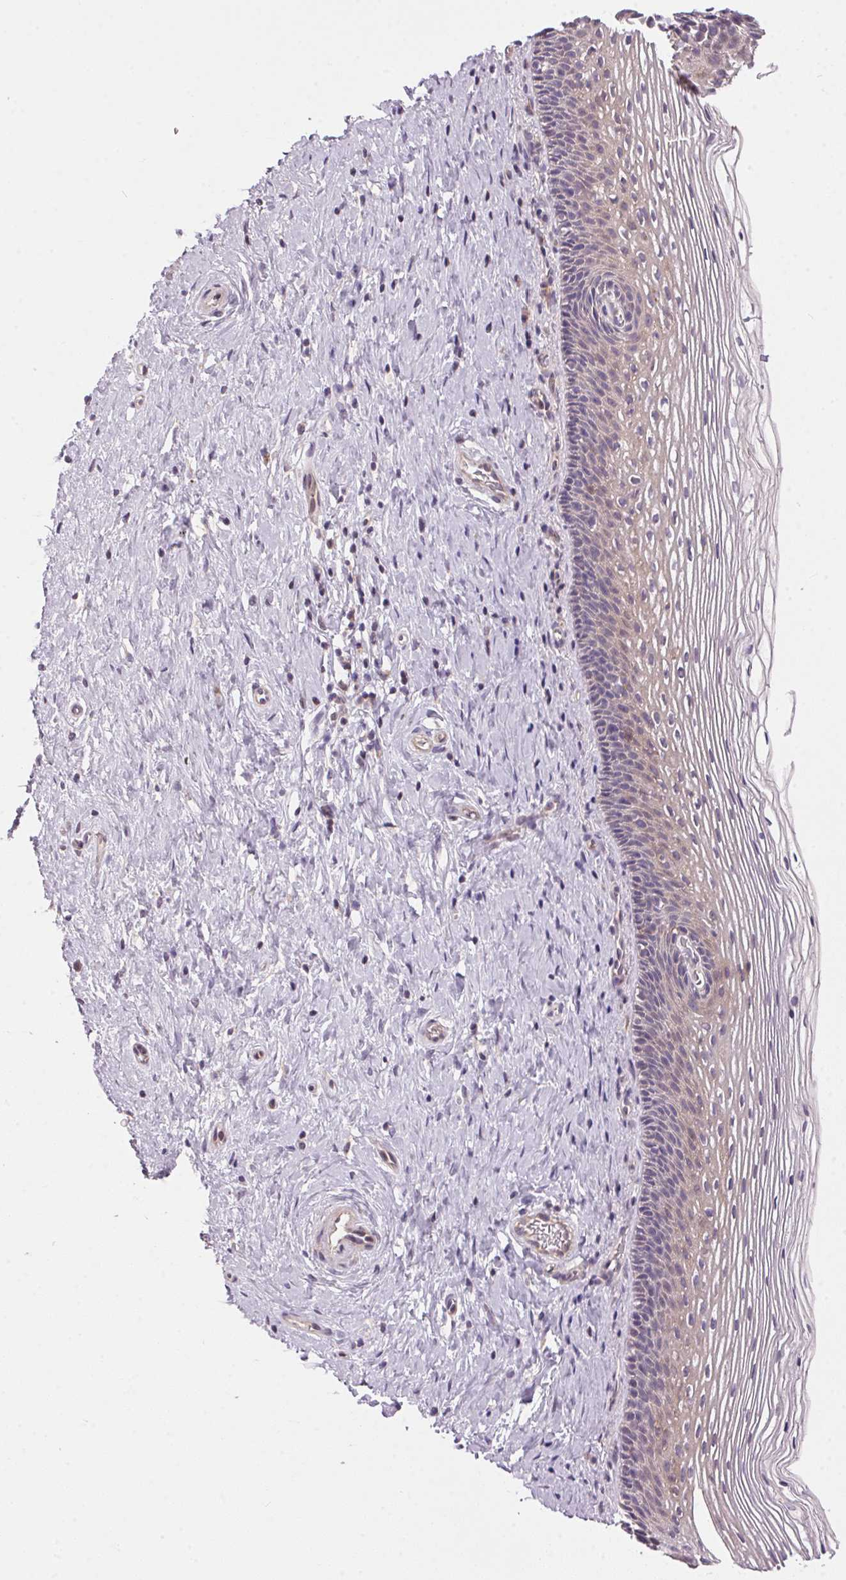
{"staining": {"intensity": "weak", "quantity": "<25%", "location": "cytoplasmic/membranous"}, "tissue": "cervix", "cell_type": "Glandular cells", "image_type": "normal", "snomed": [{"axis": "morphology", "description": "Normal tissue, NOS"}, {"axis": "topography", "description": "Cervix"}], "caption": "A high-resolution histopathology image shows immunohistochemistry (IHC) staining of unremarkable cervix, which shows no significant expression in glandular cells.", "gene": "UNC13B", "patient": {"sex": "female", "age": 34}}